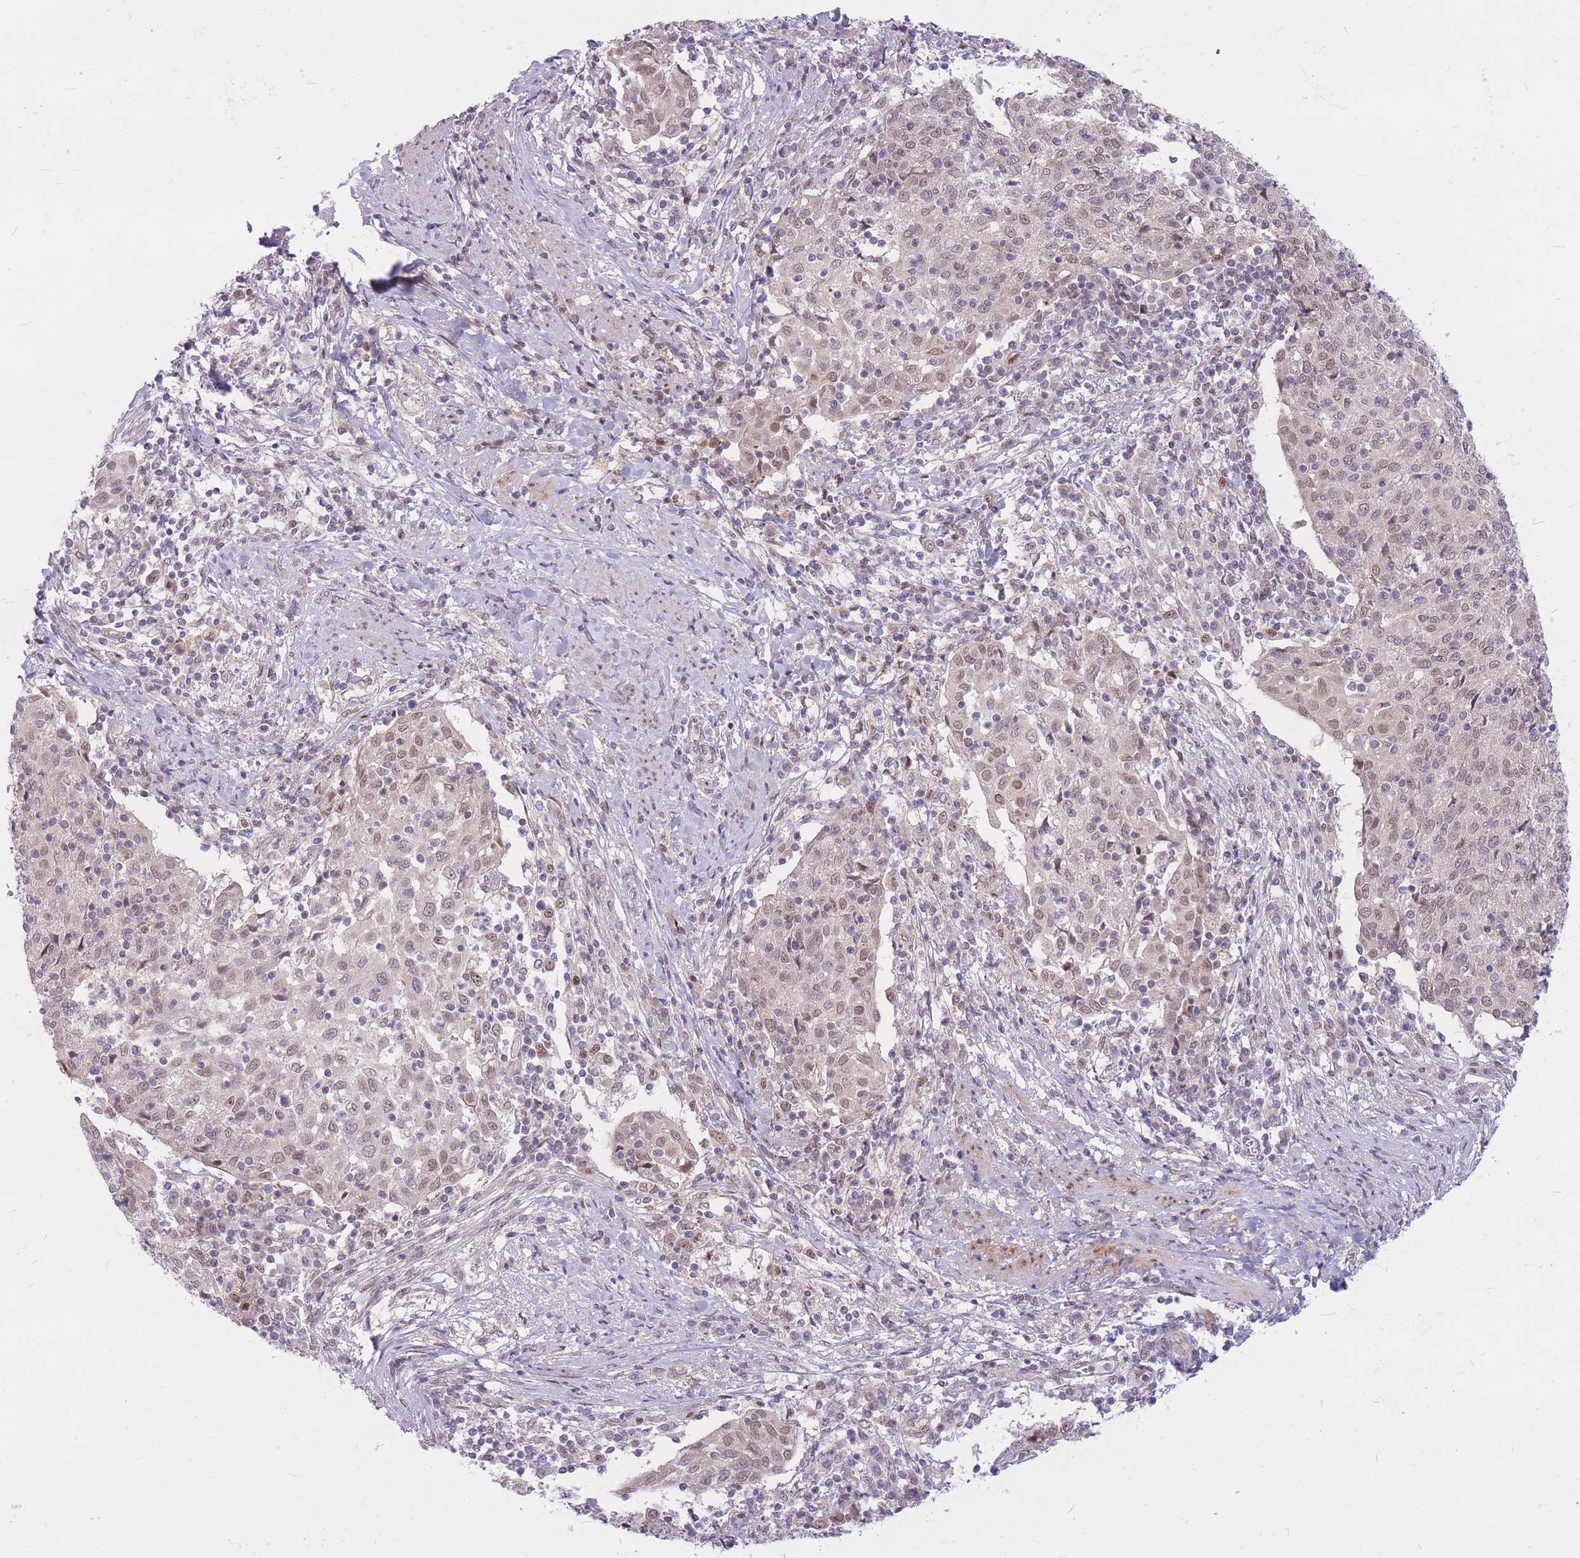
{"staining": {"intensity": "weak", "quantity": "25%-75%", "location": "nuclear"}, "tissue": "cervical cancer", "cell_type": "Tumor cells", "image_type": "cancer", "snomed": [{"axis": "morphology", "description": "Squamous cell carcinoma, NOS"}, {"axis": "topography", "description": "Cervix"}], "caption": "Protein expression analysis of human cervical cancer reveals weak nuclear expression in approximately 25%-75% of tumor cells. (DAB IHC, brown staining for protein, blue staining for nuclei).", "gene": "ERCC2", "patient": {"sex": "female", "age": 52}}